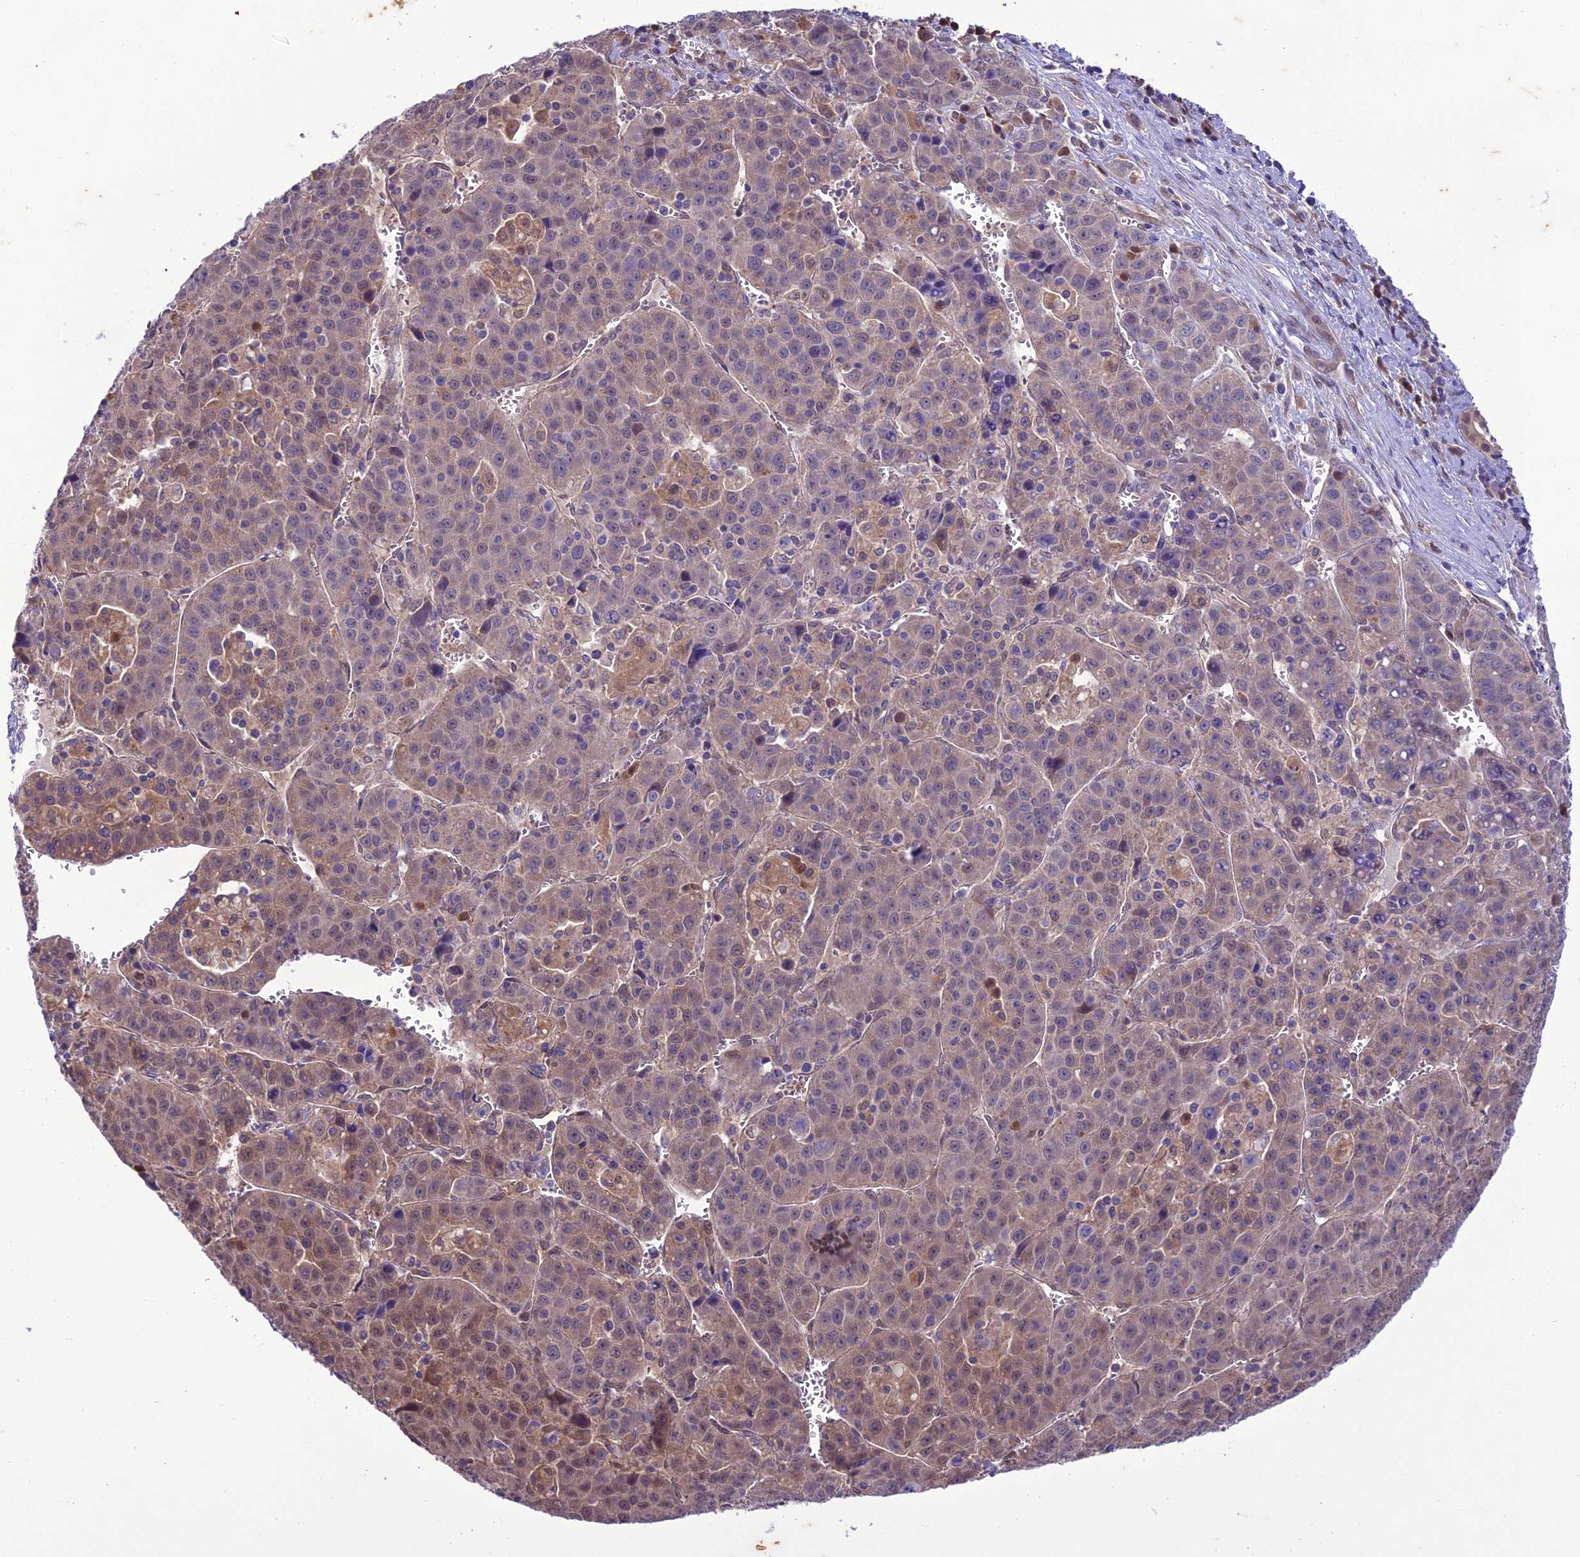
{"staining": {"intensity": "weak", "quantity": "<25%", "location": "cytoplasmic/membranous"}, "tissue": "liver cancer", "cell_type": "Tumor cells", "image_type": "cancer", "snomed": [{"axis": "morphology", "description": "Carcinoma, Hepatocellular, NOS"}, {"axis": "topography", "description": "Liver"}], "caption": "Hepatocellular carcinoma (liver) stained for a protein using immunohistochemistry reveals no staining tumor cells.", "gene": "BORCS6", "patient": {"sex": "female", "age": 53}}